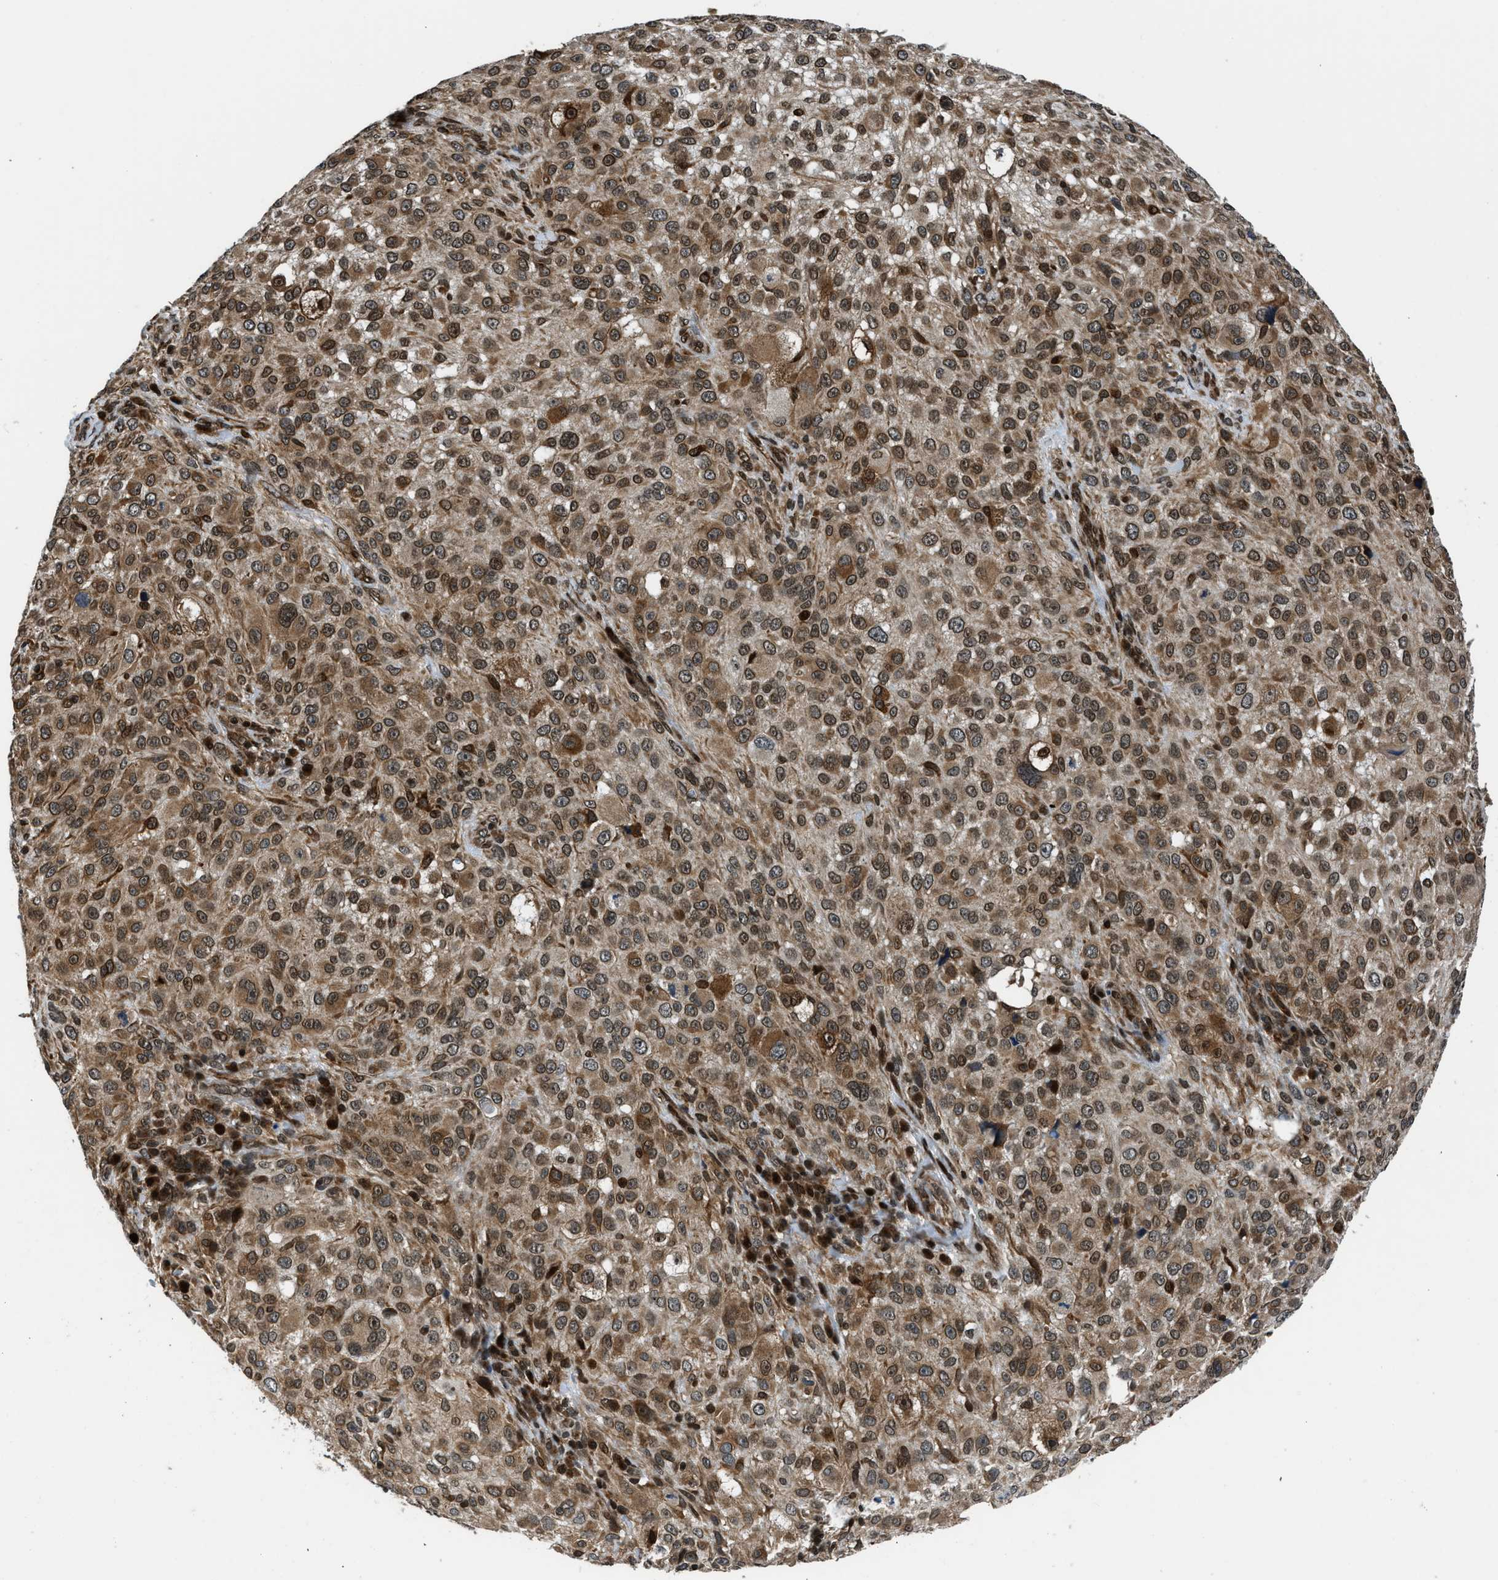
{"staining": {"intensity": "moderate", "quantity": ">75%", "location": "cytoplasmic/membranous"}, "tissue": "melanoma", "cell_type": "Tumor cells", "image_type": "cancer", "snomed": [{"axis": "morphology", "description": "Necrosis, NOS"}, {"axis": "morphology", "description": "Malignant melanoma, NOS"}, {"axis": "topography", "description": "Skin"}], "caption": "Melanoma tissue displays moderate cytoplasmic/membranous expression in approximately >75% of tumor cells", "gene": "RETREG3", "patient": {"sex": "female", "age": 87}}